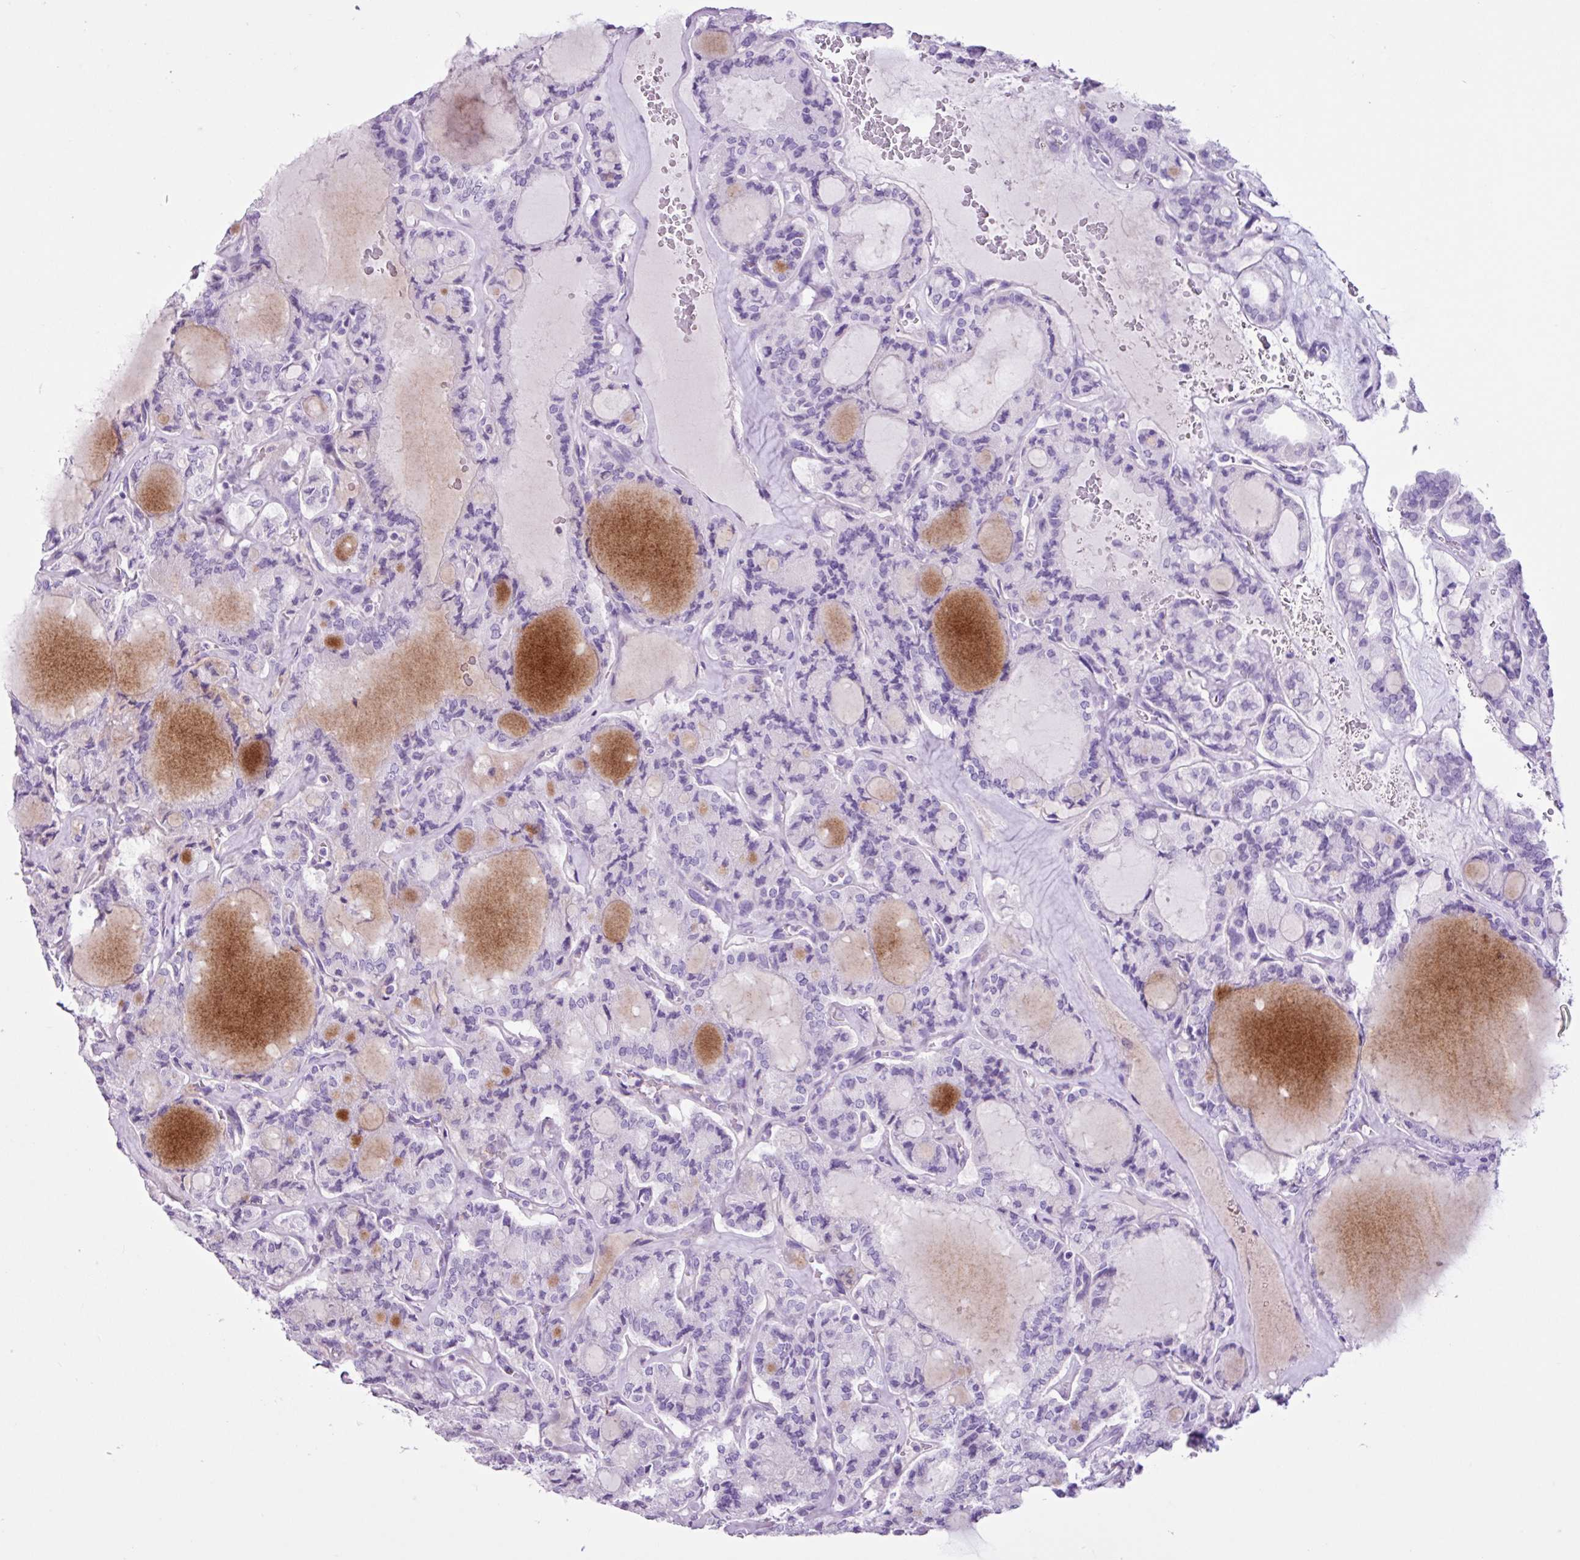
{"staining": {"intensity": "negative", "quantity": "none", "location": "none"}, "tissue": "thyroid cancer", "cell_type": "Tumor cells", "image_type": "cancer", "snomed": [{"axis": "morphology", "description": "Papillary adenocarcinoma, NOS"}, {"axis": "topography", "description": "Thyroid gland"}], "caption": "High magnification brightfield microscopy of thyroid cancer (papillary adenocarcinoma) stained with DAB (brown) and counterstained with hematoxylin (blue): tumor cells show no significant expression. (Immunohistochemistry, brightfield microscopy, high magnification).", "gene": "PGR", "patient": {"sex": "male", "age": 87}}